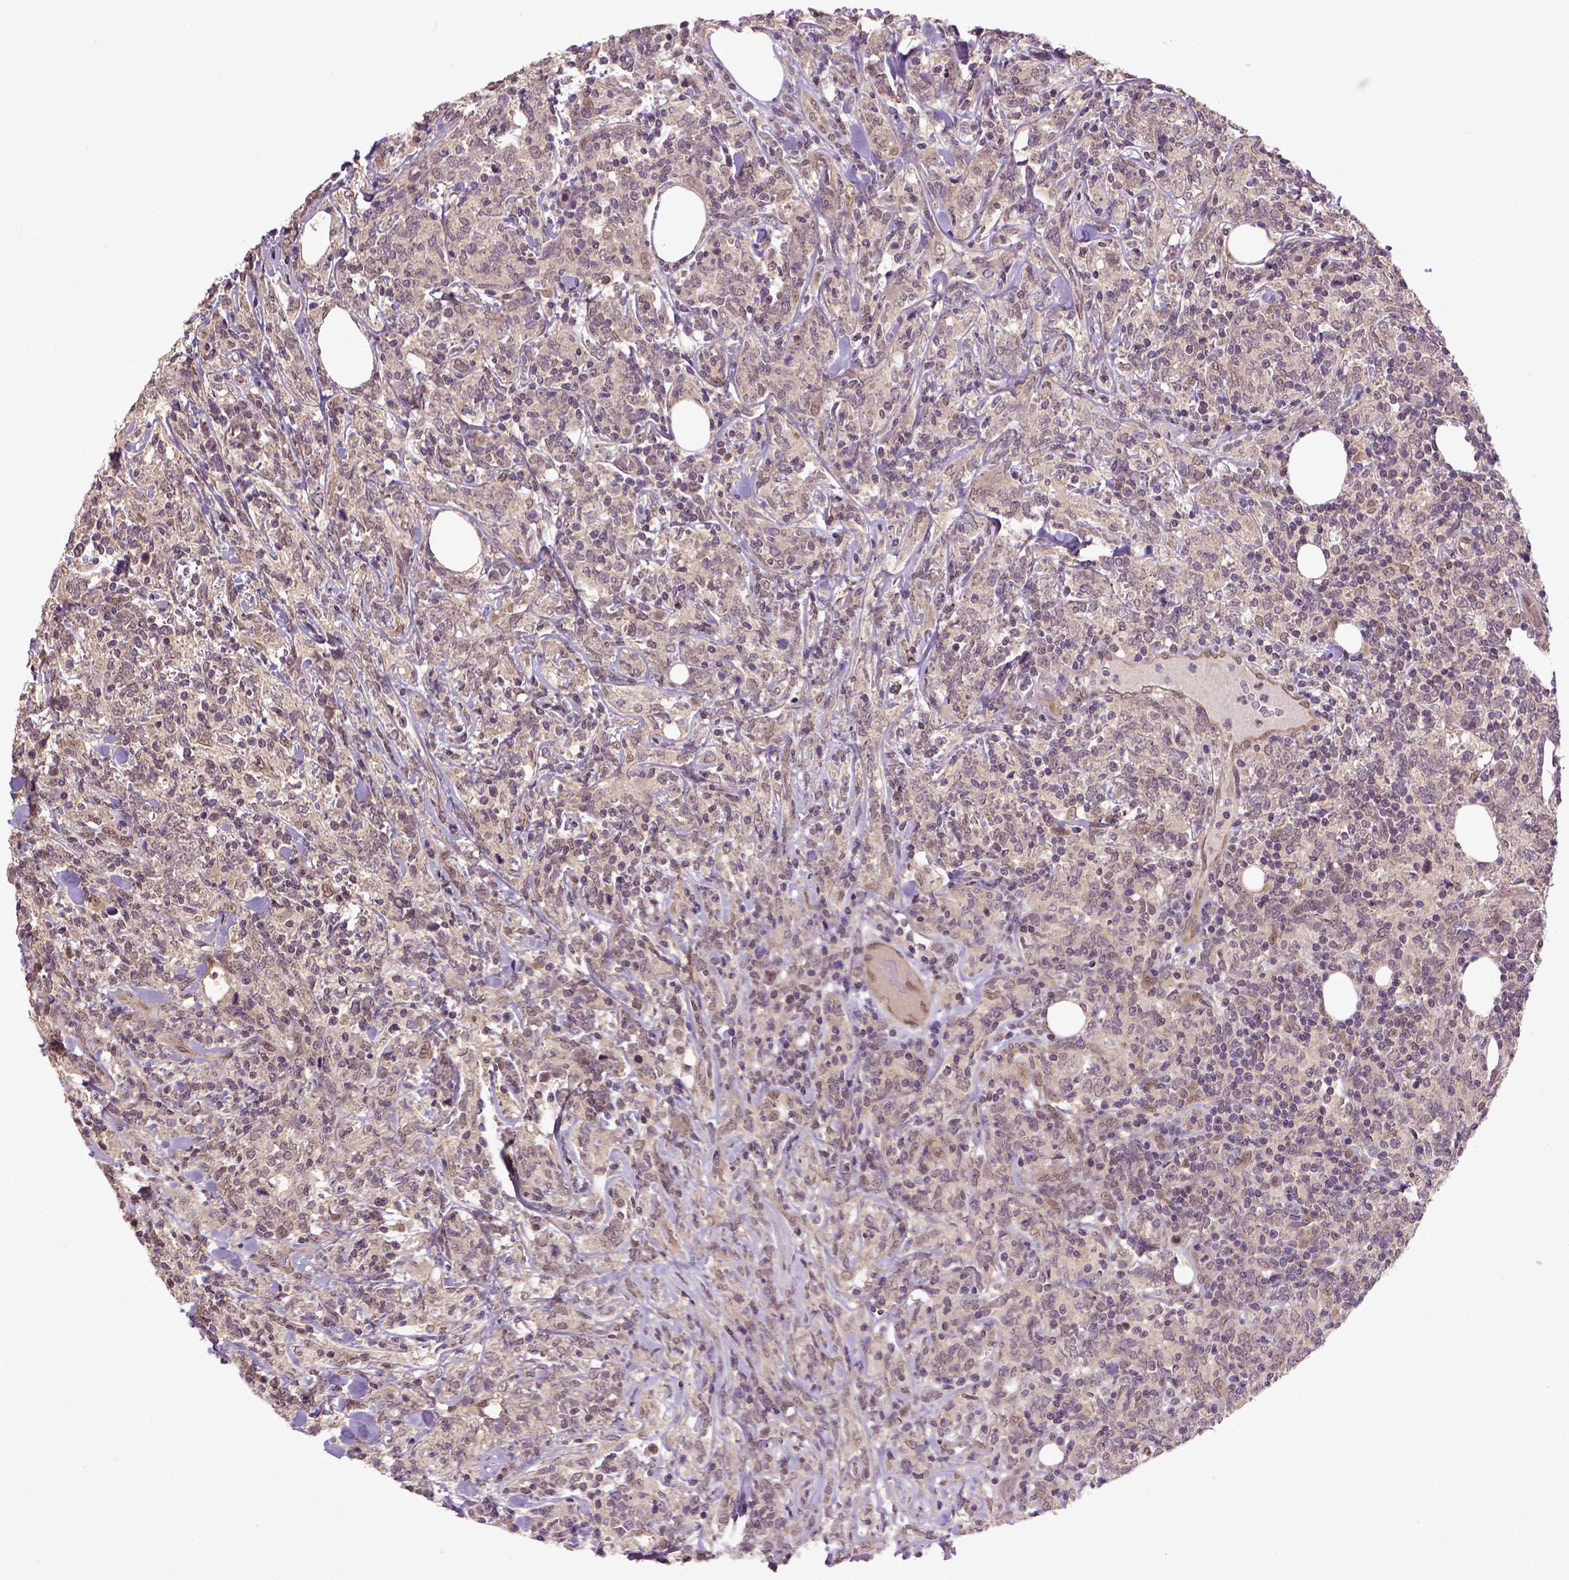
{"staining": {"intensity": "moderate", "quantity": "<25%", "location": "nuclear"}, "tissue": "lymphoma", "cell_type": "Tumor cells", "image_type": "cancer", "snomed": [{"axis": "morphology", "description": "Malignant lymphoma, non-Hodgkin's type, High grade"}, {"axis": "topography", "description": "Lymph node"}], "caption": "A histopathology image showing moderate nuclear staining in about <25% of tumor cells in high-grade malignant lymphoma, non-Hodgkin's type, as visualized by brown immunohistochemical staining.", "gene": "UBA3", "patient": {"sex": "female", "age": 84}}